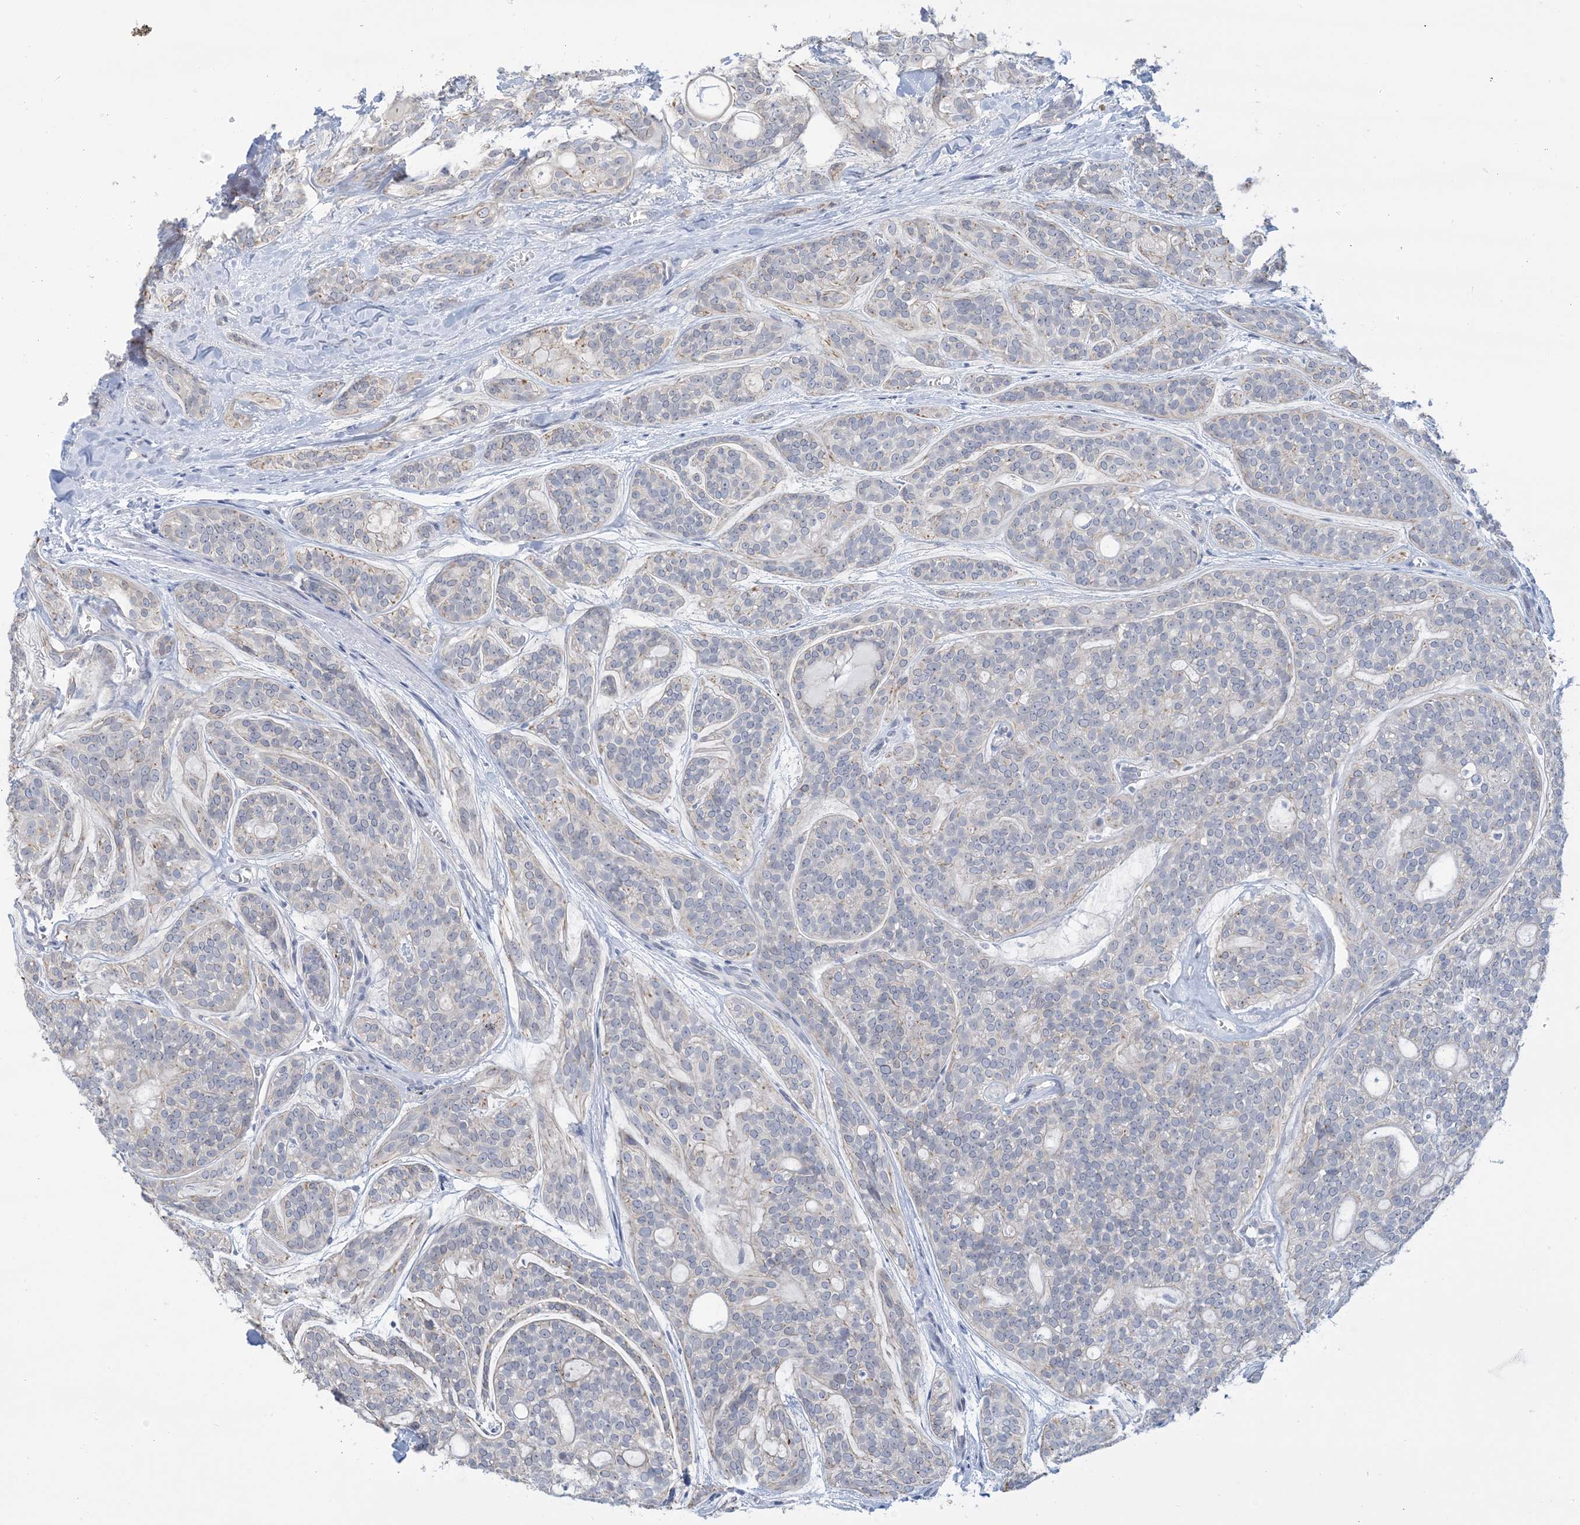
{"staining": {"intensity": "negative", "quantity": "none", "location": "none"}, "tissue": "head and neck cancer", "cell_type": "Tumor cells", "image_type": "cancer", "snomed": [{"axis": "morphology", "description": "Adenocarcinoma, NOS"}, {"axis": "topography", "description": "Head-Neck"}], "caption": "This is a micrograph of IHC staining of adenocarcinoma (head and neck), which shows no staining in tumor cells.", "gene": "TTYH1", "patient": {"sex": "male", "age": 66}}